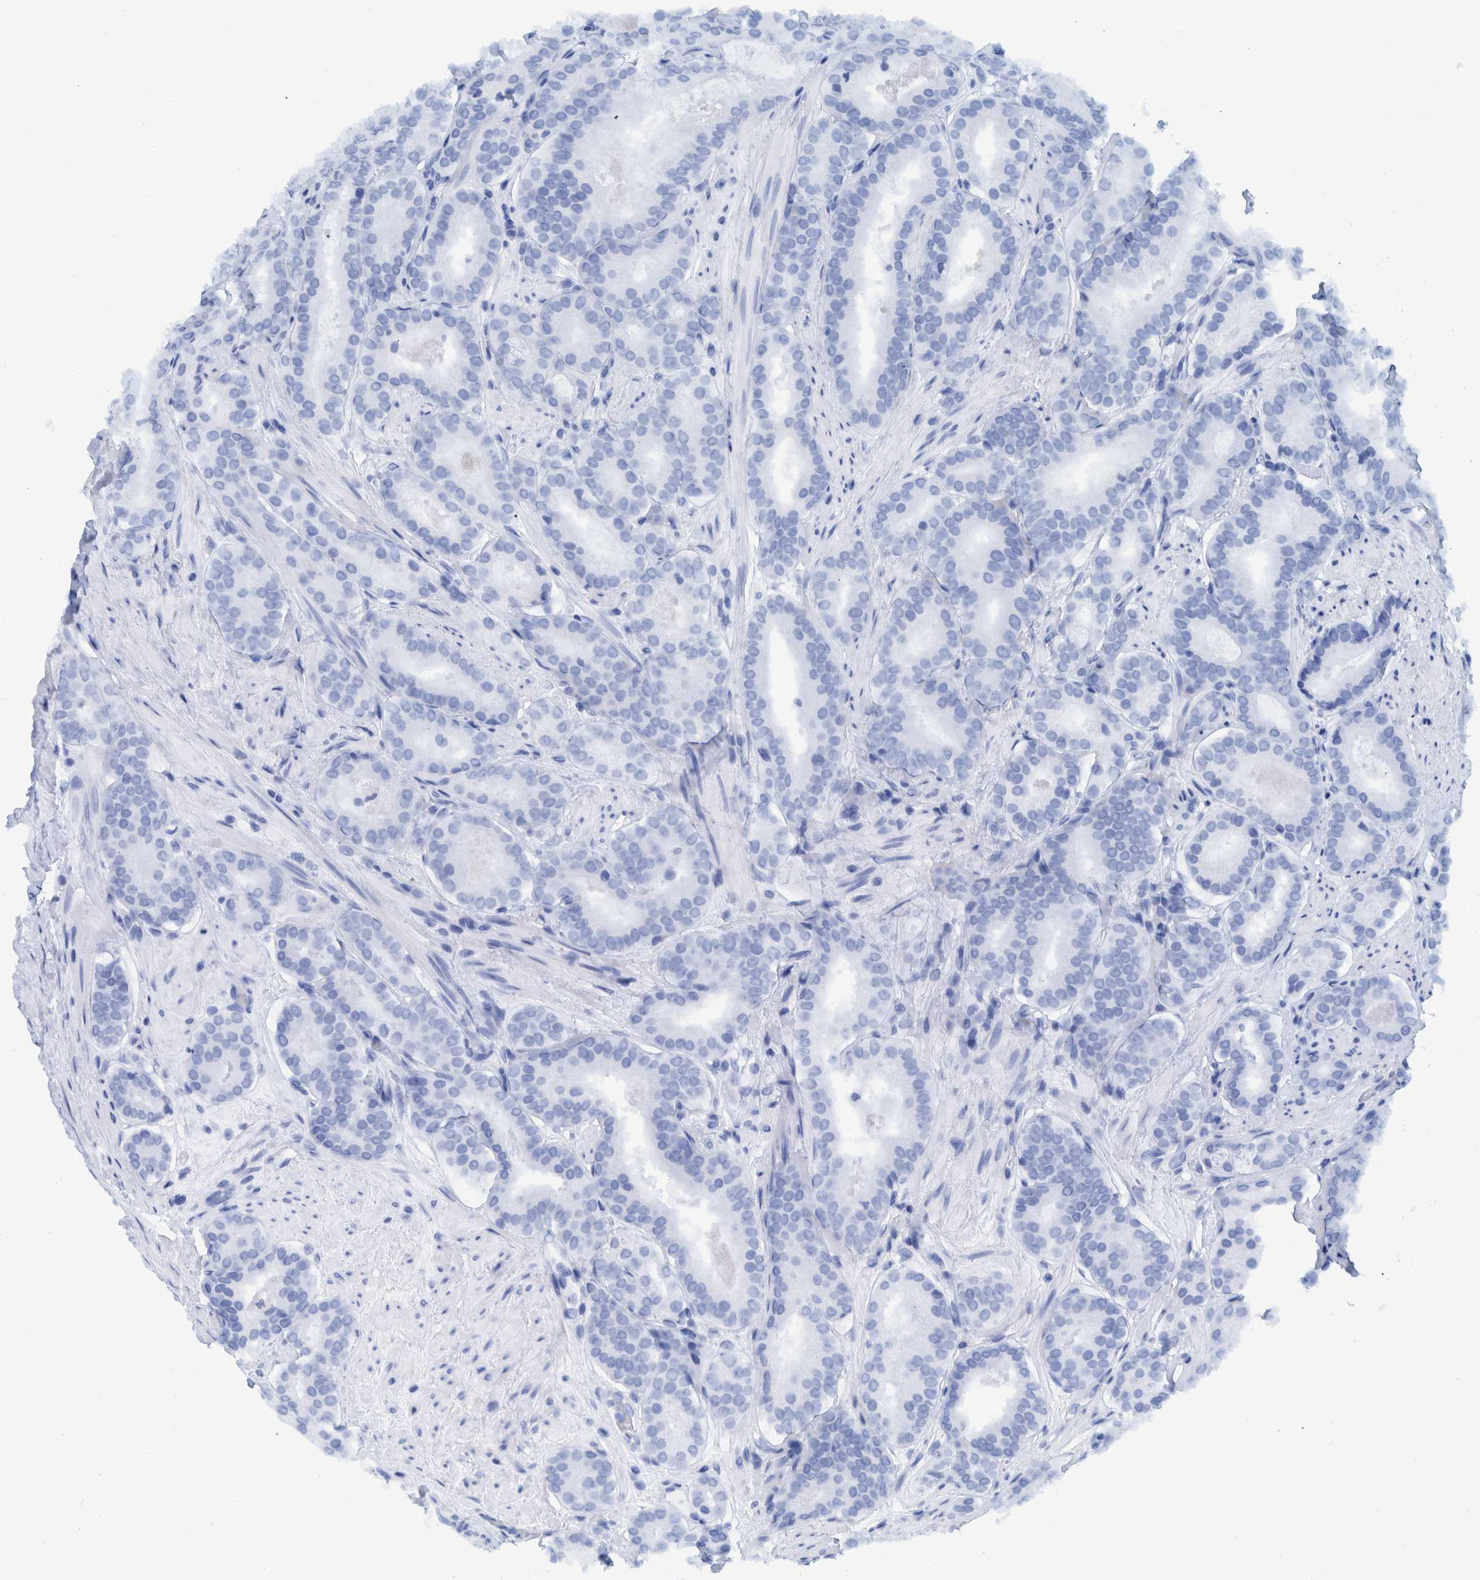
{"staining": {"intensity": "negative", "quantity": "none", "location": "none"}, "tissue": "prostate cancer", "cell_type": "Tumor cells", "image_type": "cancer", "snomed": [{"axis": "morphology", "description": "Adenocarcinoma, Low grade"}, {"axis": "topography", "description": "Prostate"}], "caption": "This is an immunohistochemistry histopathology image of prostate cancer (adenocarcinoma (low-grade)). There is no positivity in tumor cells.", "gene": "BZW2", "patient": {"sex": "male", "age": 69}}